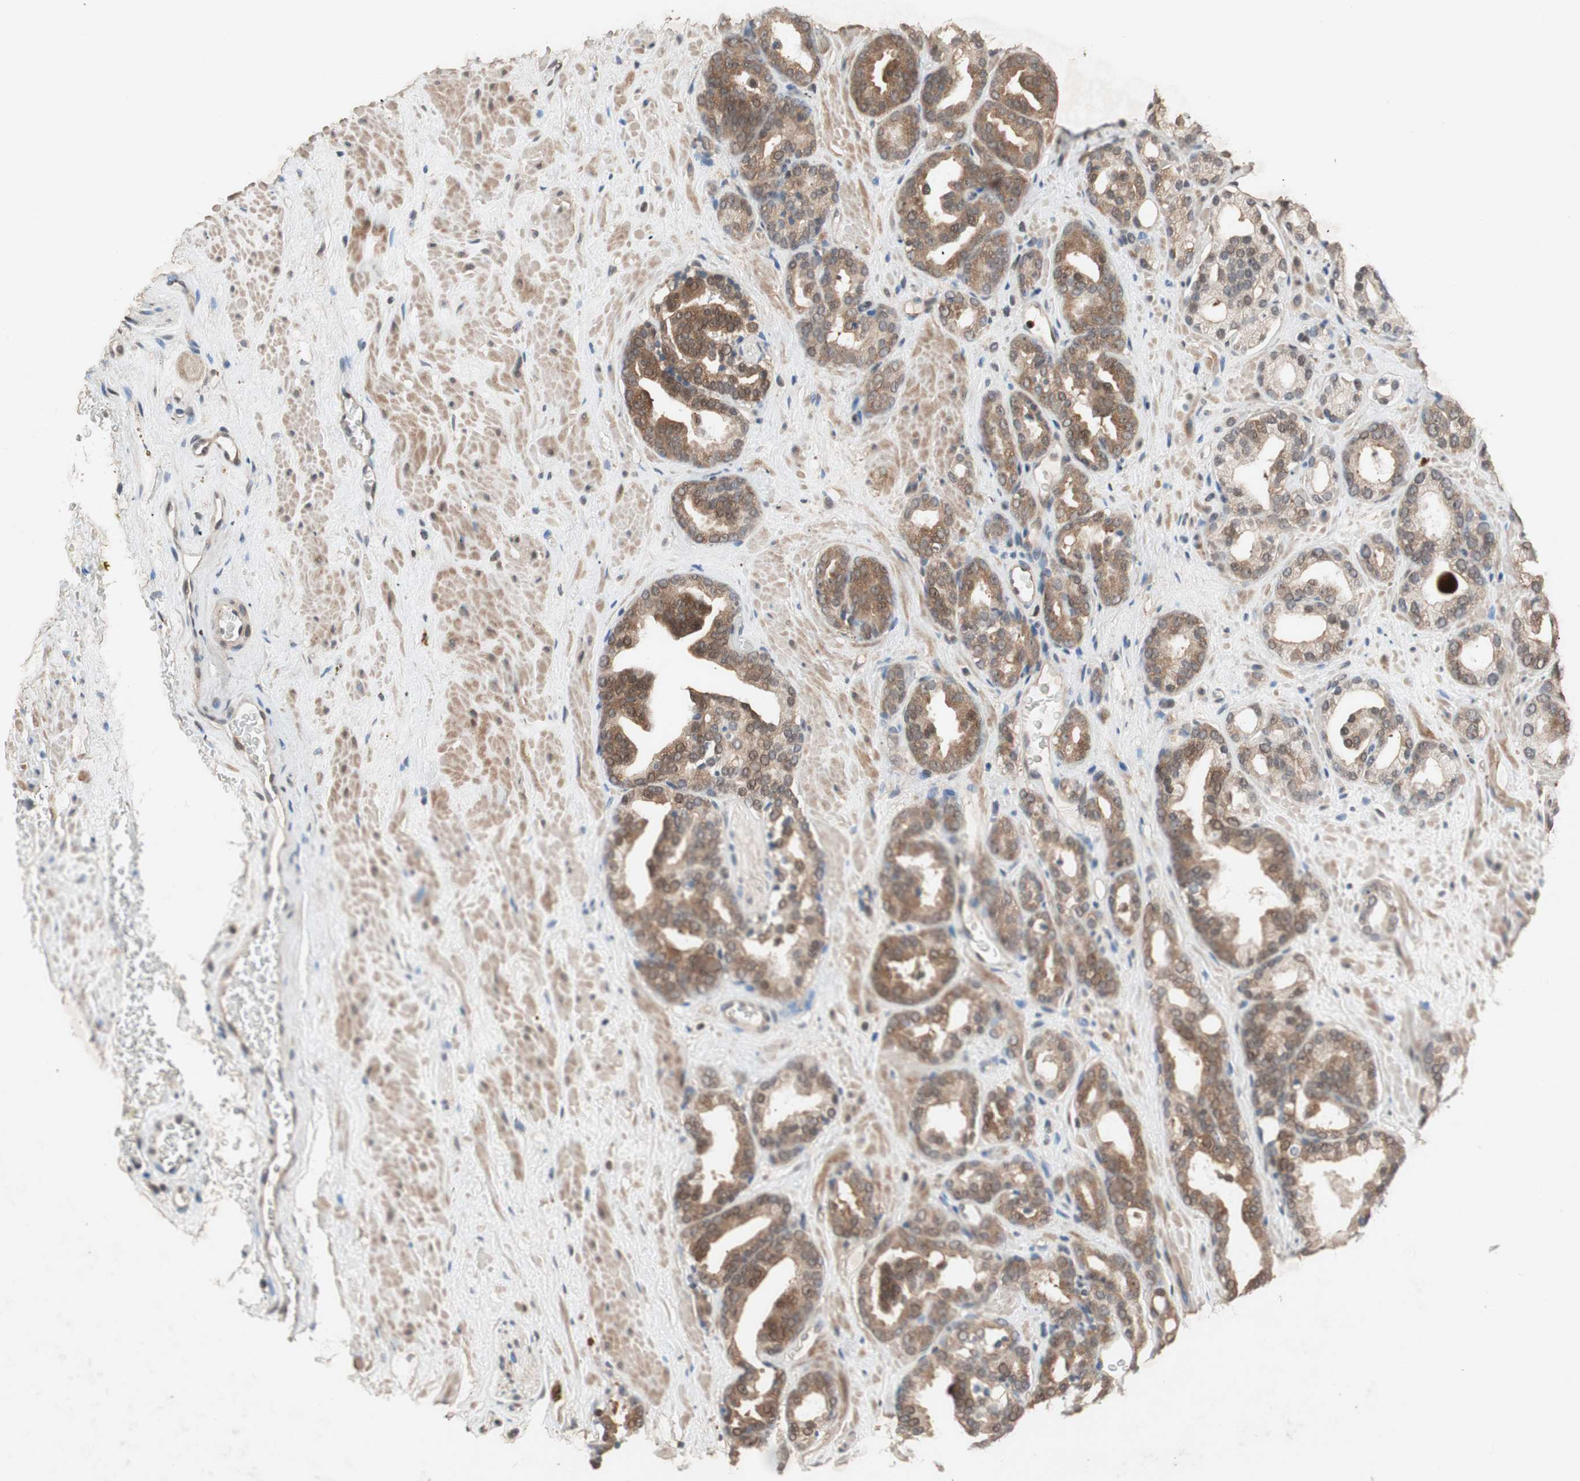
{"staining": {"intensity": "moderate", "quantity": ">75%", "location": "cytoplasmic/membranous,nuclear"}, "tissue": "prostate cancer", "cell_type": "Tumor cells", "image_type": "cancer", "snomed": [{"axis": "morphology", "description": "Adenocarcinoma, Low grade"}, {"axis": "topography", "description": "Prostate"}], "caption": "A photomicrograph of prostate adenocarcinoma (low-grade) stained for a protein exhibits moderate cytoplasmic/membranous and nuclear brown staining in tumor cells.", "gene": "GART", "patient": {"sex": "male", "age": 63}}